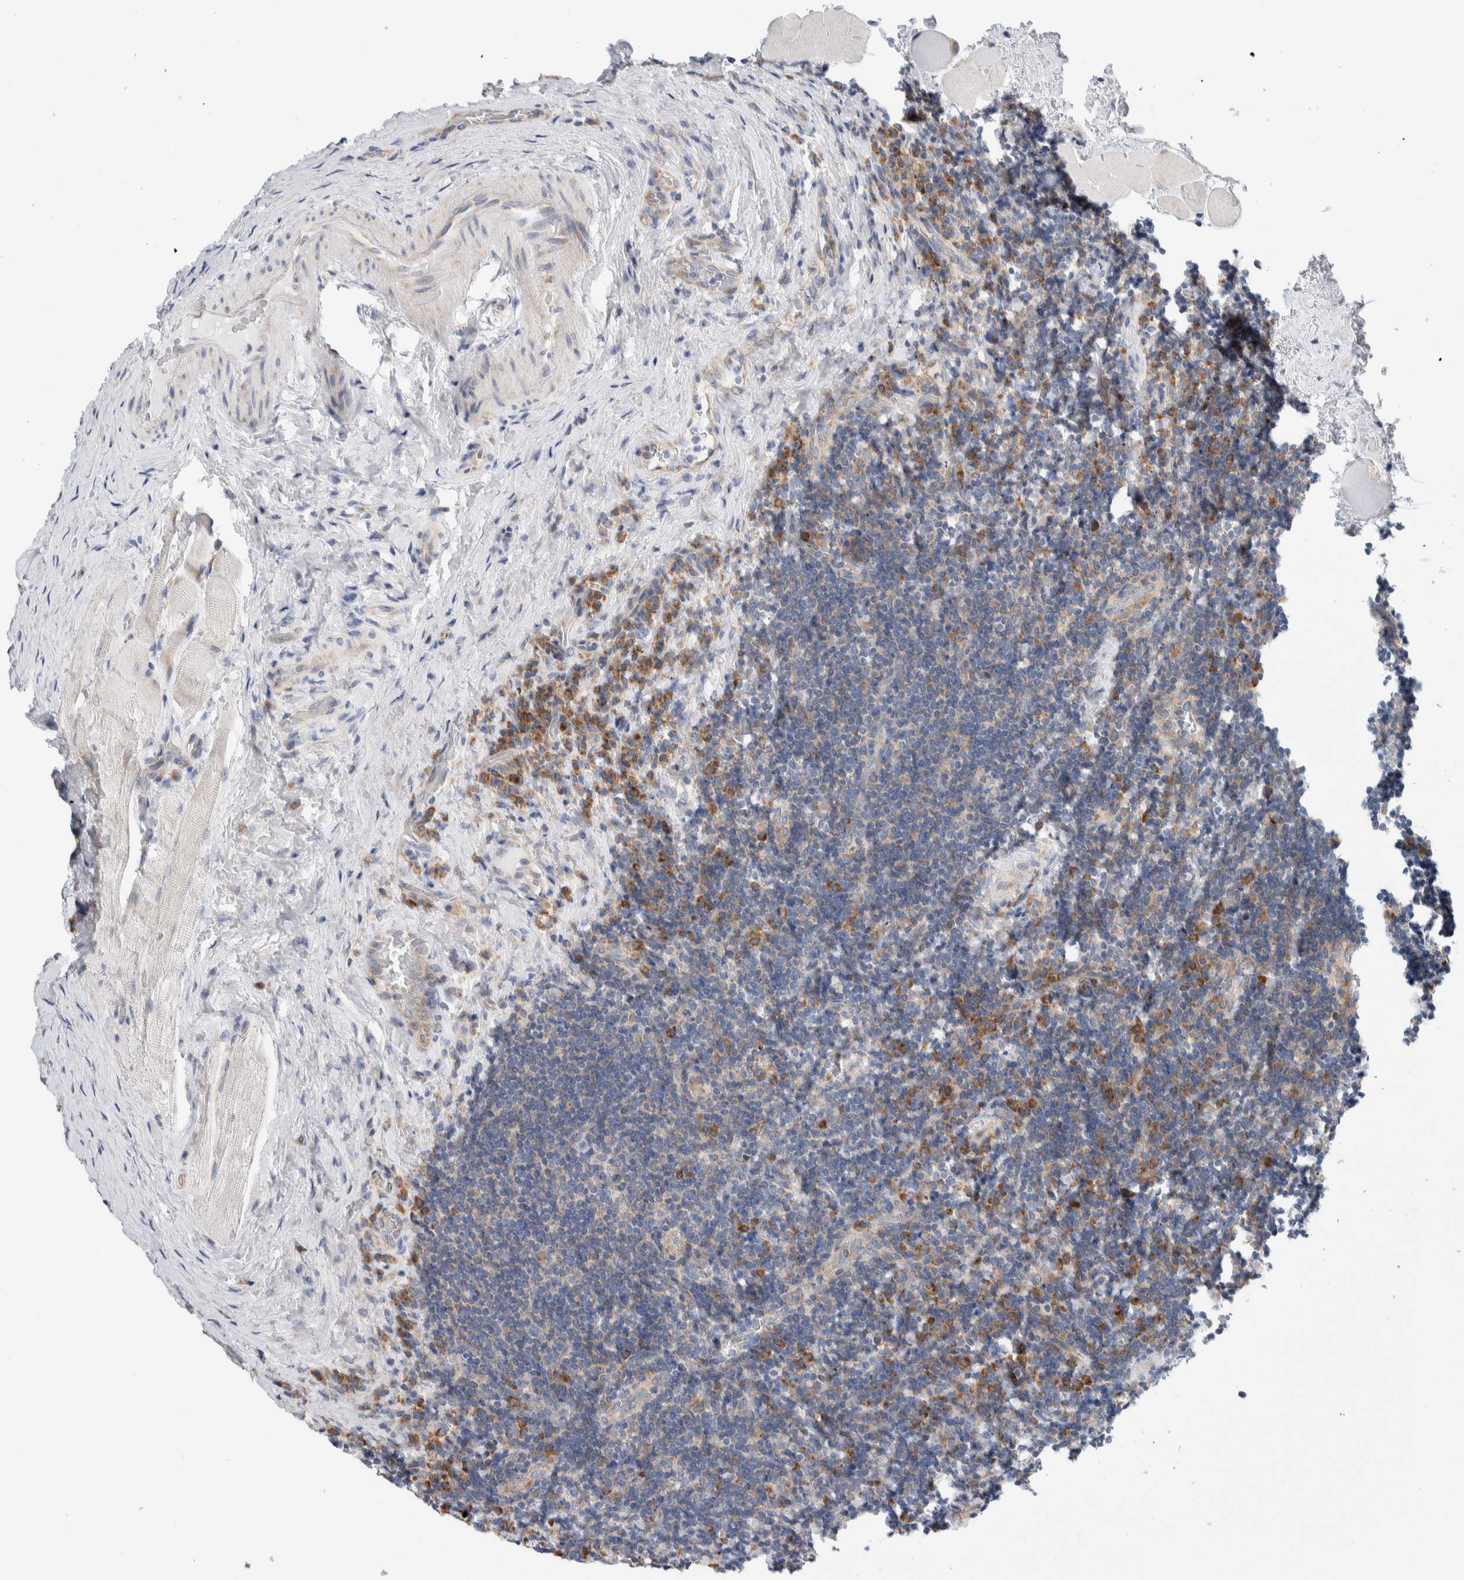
{"staining": {"intensity": "weak", "quantity": "<25%", "location": "cytoplasmic/membranous"}, "tissue": "lymphoma", "cell_type": "Tumor cells", "image_type": "cancer", "snomed": [{"axis": "morphology", "description": "Malignant lymphoma, non-Hodgkin's type, High grade"}, {"axis": "topography", "description": "Tonsil"}], "caption": "IHC photomicrograph of malignant lymphoma, non-Hodgkin's type (high-grade) stained for a protein (brown), which displays no expression in tumor cells.", "gene": "RACK1", "patient": {"sex": "female", "age": 36}}